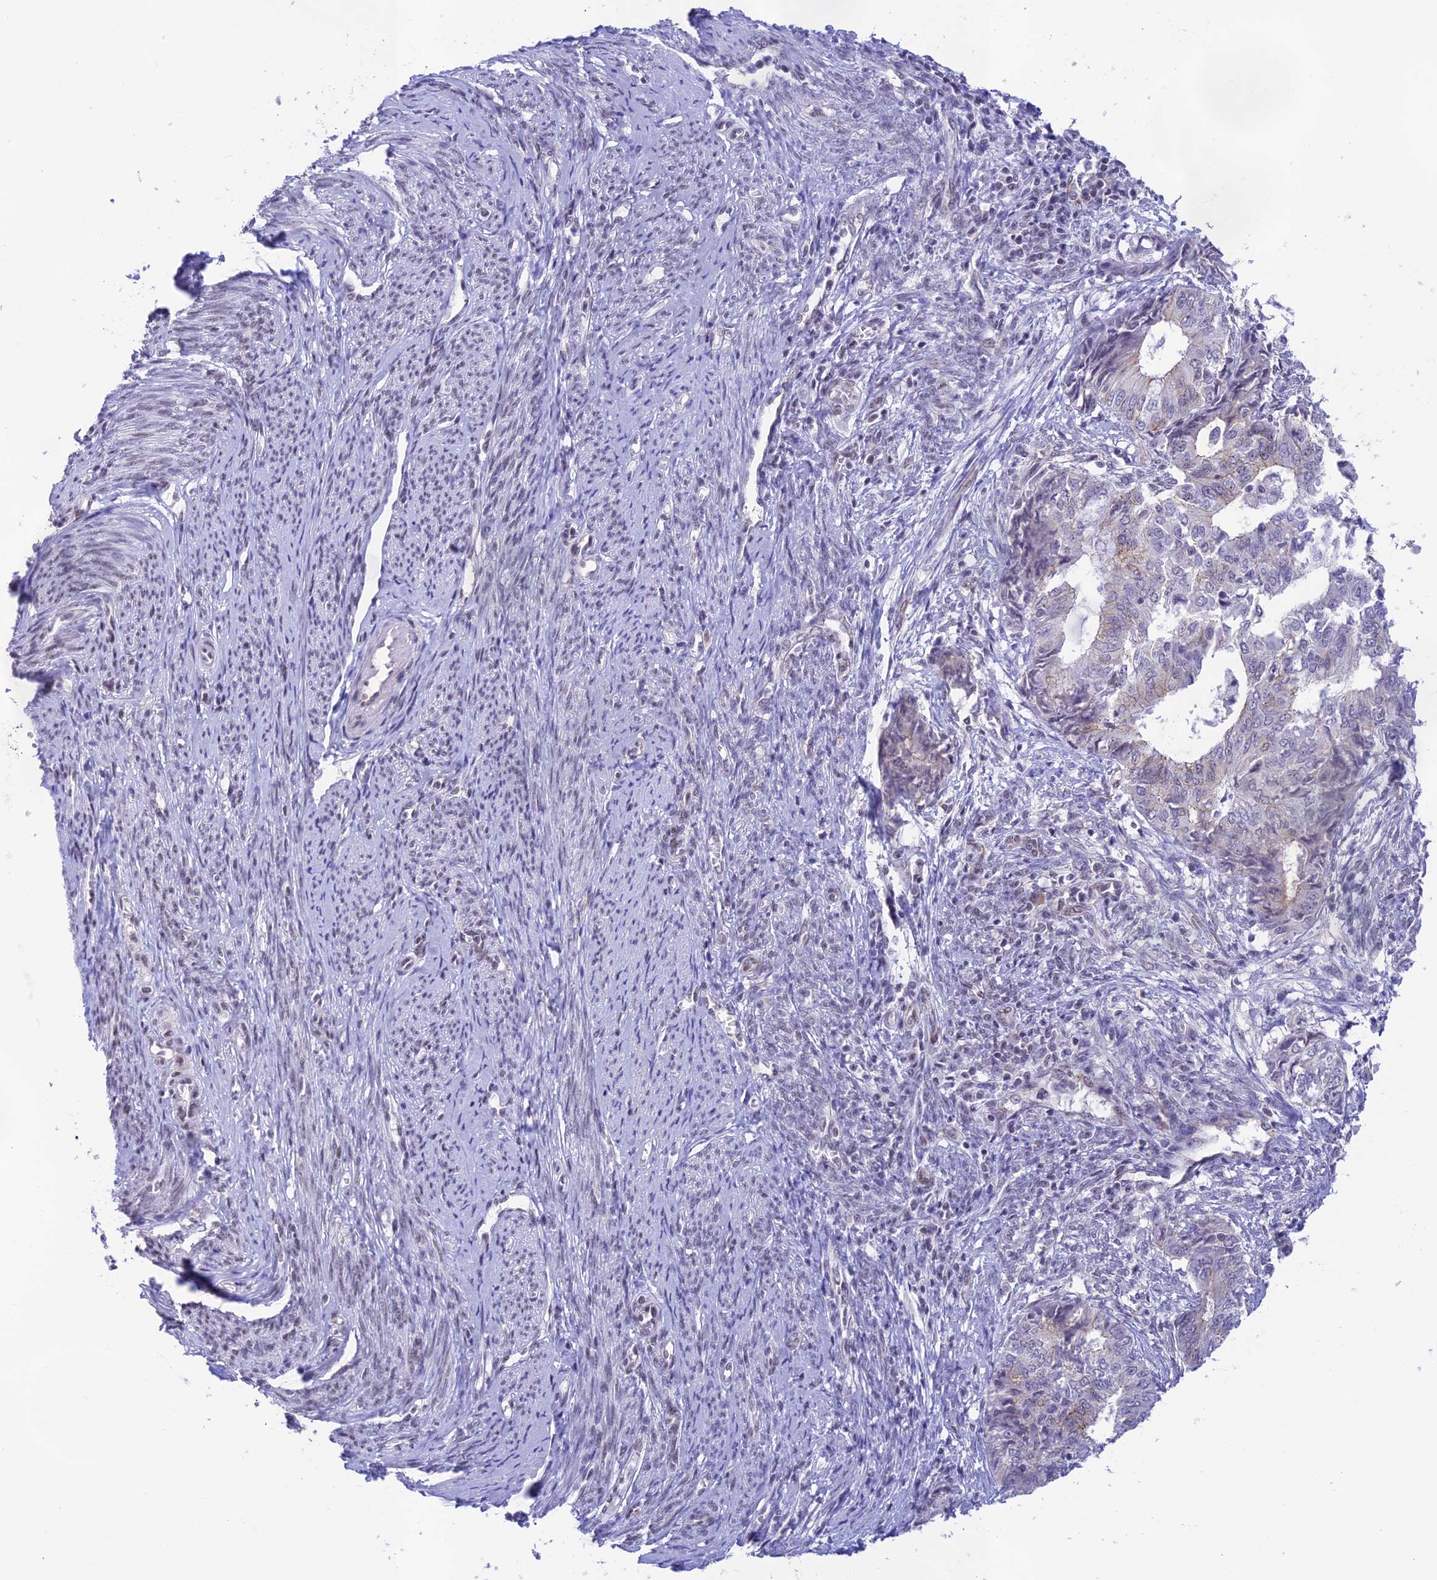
{"staining": {"intensity": "weak", "quantity": "<25%", "location": "cytoplasmic/membranous"}, "tissue": "endometrial cancer", "cell_type": "Tumor cells", "image_type": "cancer", "snomed": [{"axis": "morphology", "description": "Adenocarcinoma, NOS"}, {"axis": "topography", "description": "Endometrium"}], "caption": "High magnification brightfield microscopy of endometrial cancer (adenocarcinoma) stained with DAB (brown) and counterstained with hematoxylin (blue): tumor cells show no significant expression.", "gene": "THAP11", "patient": {"sex": "female", "age": 62}}